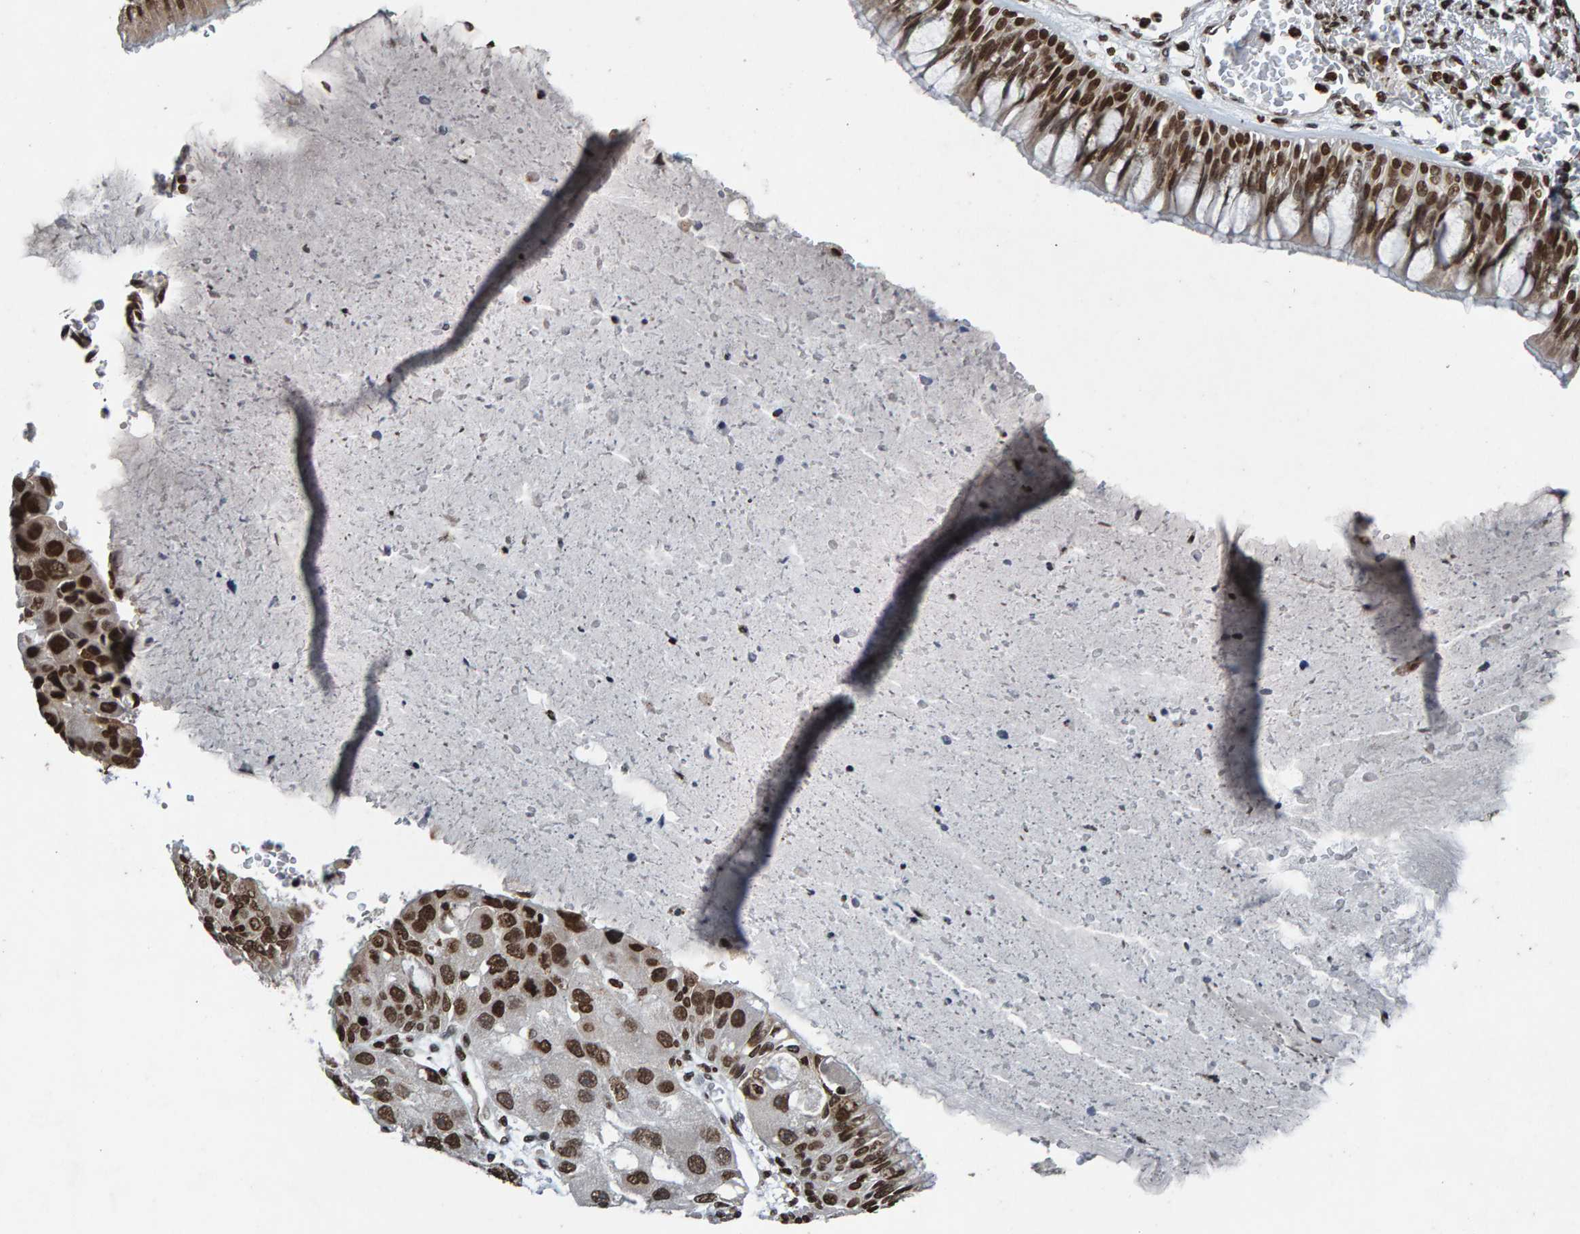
{"staining": {"intensity": "strong", "quantity": ">75%", "location": "nuclear"}, "tissue": "bronchus", "cell_type": "Respiratory epithelial cells", "image_type": "normal", "snomed": [{"axis": "morphology", "description": "Normal tissue, NOS"}, {"axis": "morphology", "description": "Adenocarcinoma, NOS"}, {"axis": "morphology", "description": "Adenocarcinoma, metastatic, NOS"}, {"axis": "topography", "description": "Lymph node"}, {"axis": "topography", "description": "Bronchus"}, {"axis": "topography", "description": "Lung"}], "caption": "DAB immunohistochemical staining of unremarkable human bronchus shows strong nuclear protein positivity in approximately >75% of respiratory epithelial cells.", "gene": "H2AZ1", "patient": {"sex": "female", "age": 54}}